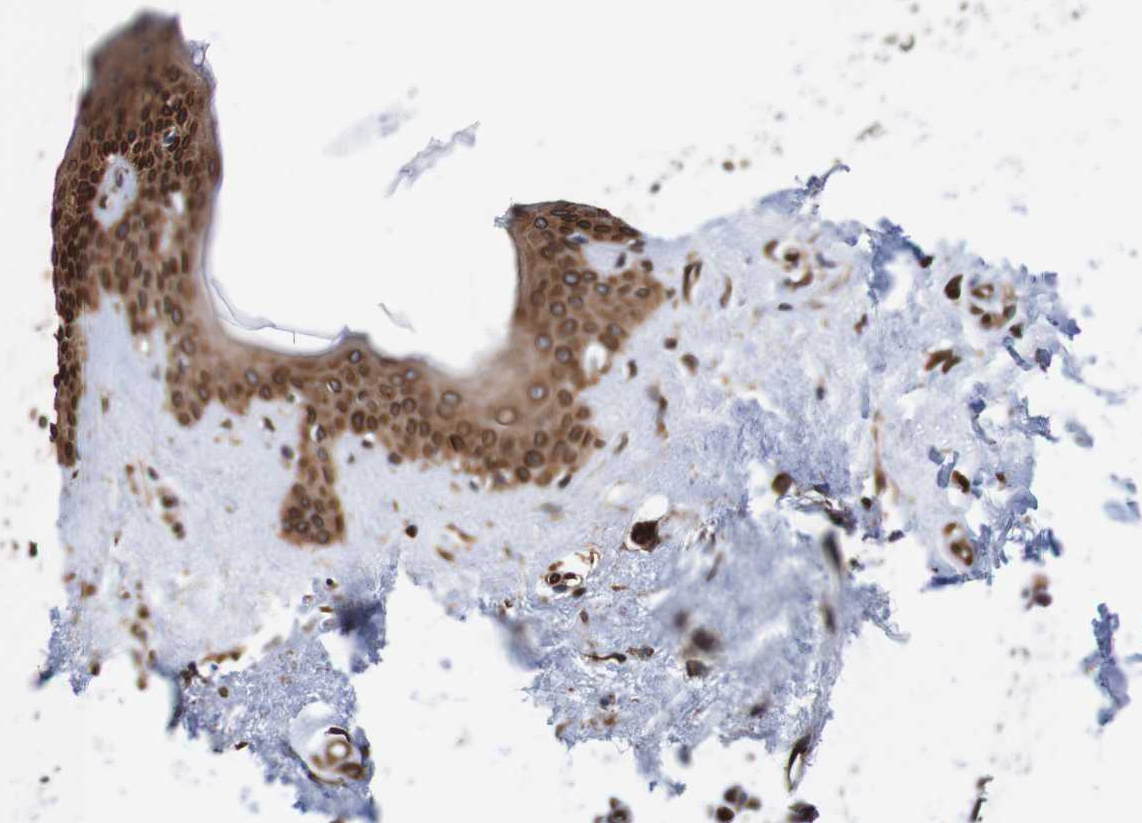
{"staining": {"intensity": "moderate", "quantity": ">75%", "location": "cytoplasmic/membranous,nuclear"}, "tissue": "skin", "cell_type": "Fibroblasts", "image_type": "normal", "snomed": [{"axis": "morphology", "description": "Normal tissue, NOS"}, {"axis": "topography", "description": "Skin"}], "caption": "Fibroblasts show moderate cytoplasmic/membranous,nuclear expression in about >75% of cells in normal skin.", "gene": "TMEM109", "patient": {"sex": "female", "age": 41}}